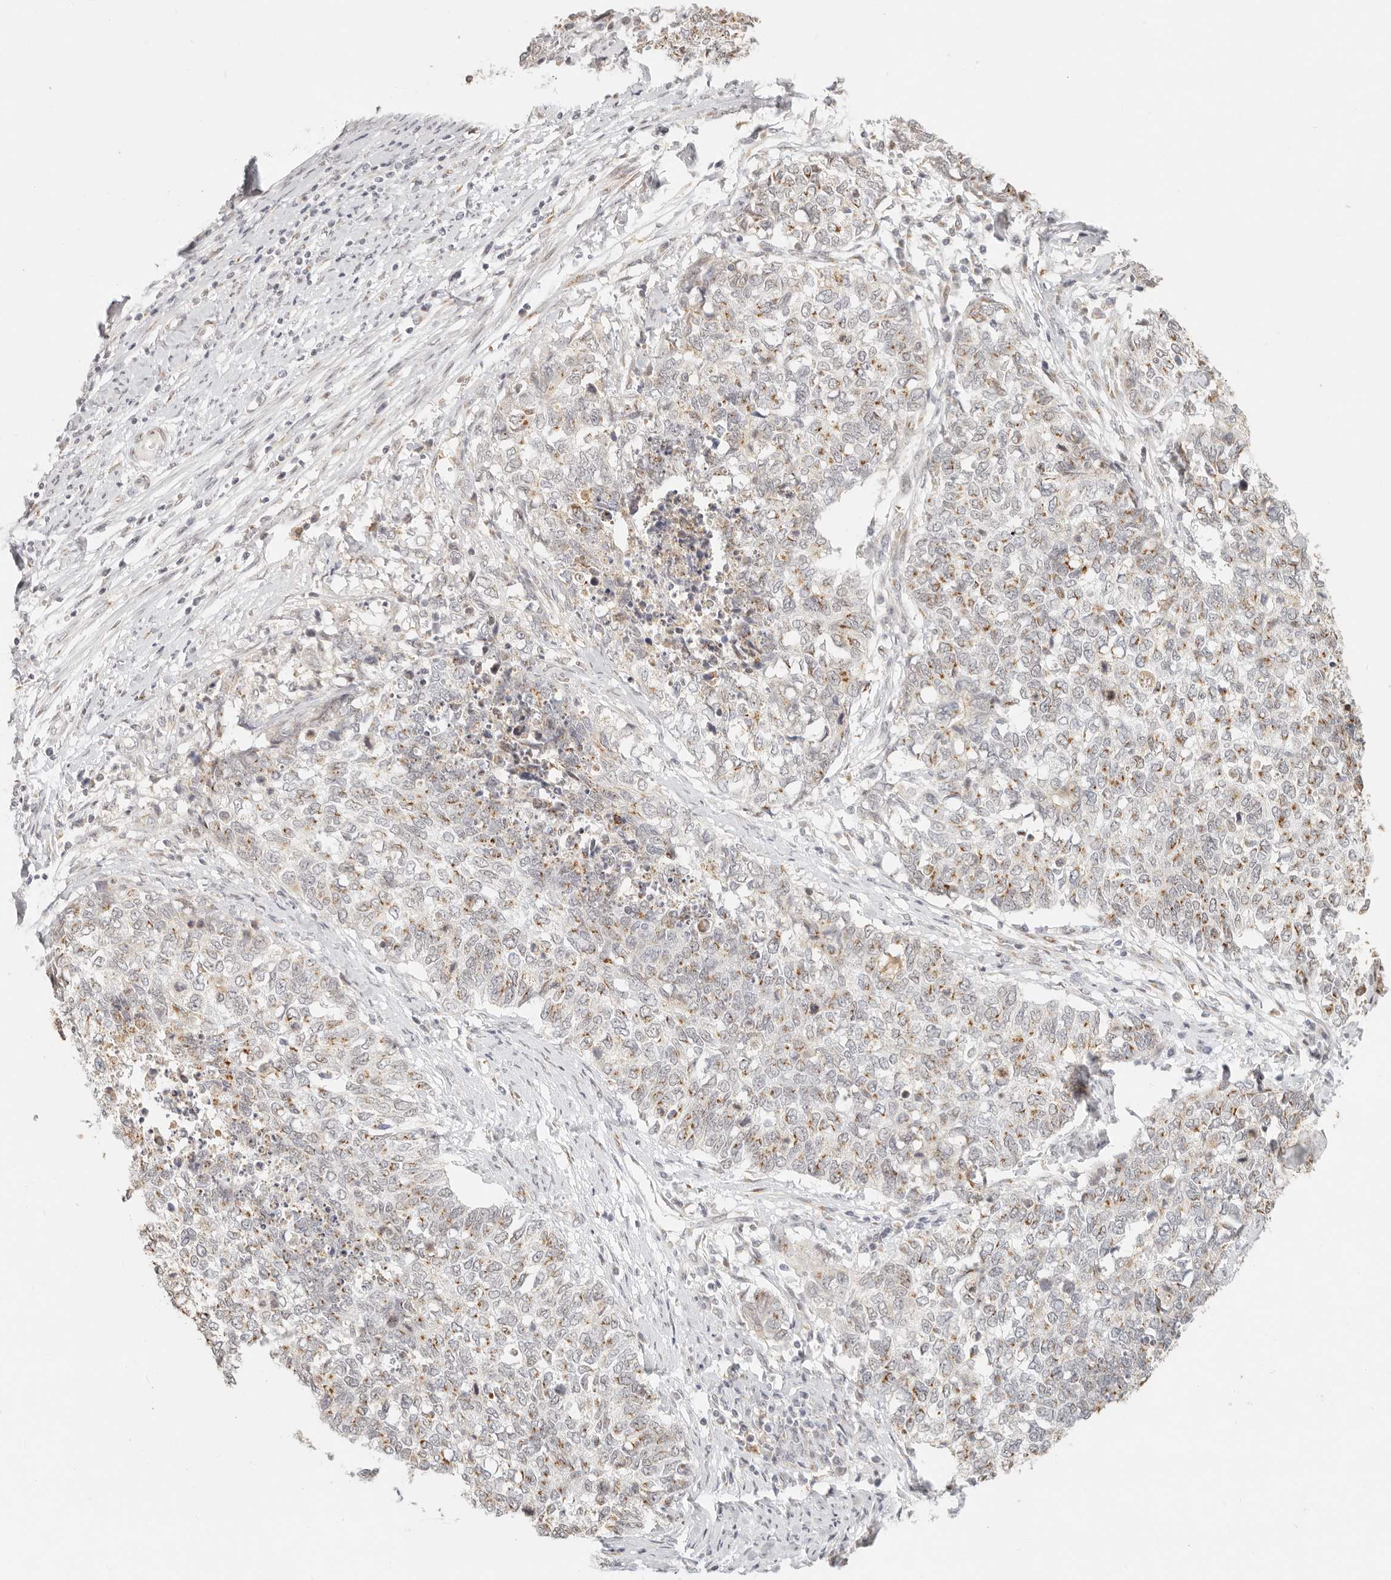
{"staining": {"intensity": "moderate", "quantity": "25%-75%", "location": "cytoplasmic/membranous"}, "tissue": "cervical cancer", "cell_type": "Tumor cells", "image_type": "cancer", "snomed": [{"axis": "morphology", "description": "Squamous cell carcinoma, NOS"}, {"axis": "topography", "description": "Cervix"}], "caption": "Approximately 25%-75% of tumor cells in human cervical cancer display moderate cytoplasmic/membranous protein expression as visualized by brown immunohistochemical staining.", "gene": "FAM20B", "patient": {"sex": "female", "age": 63}}